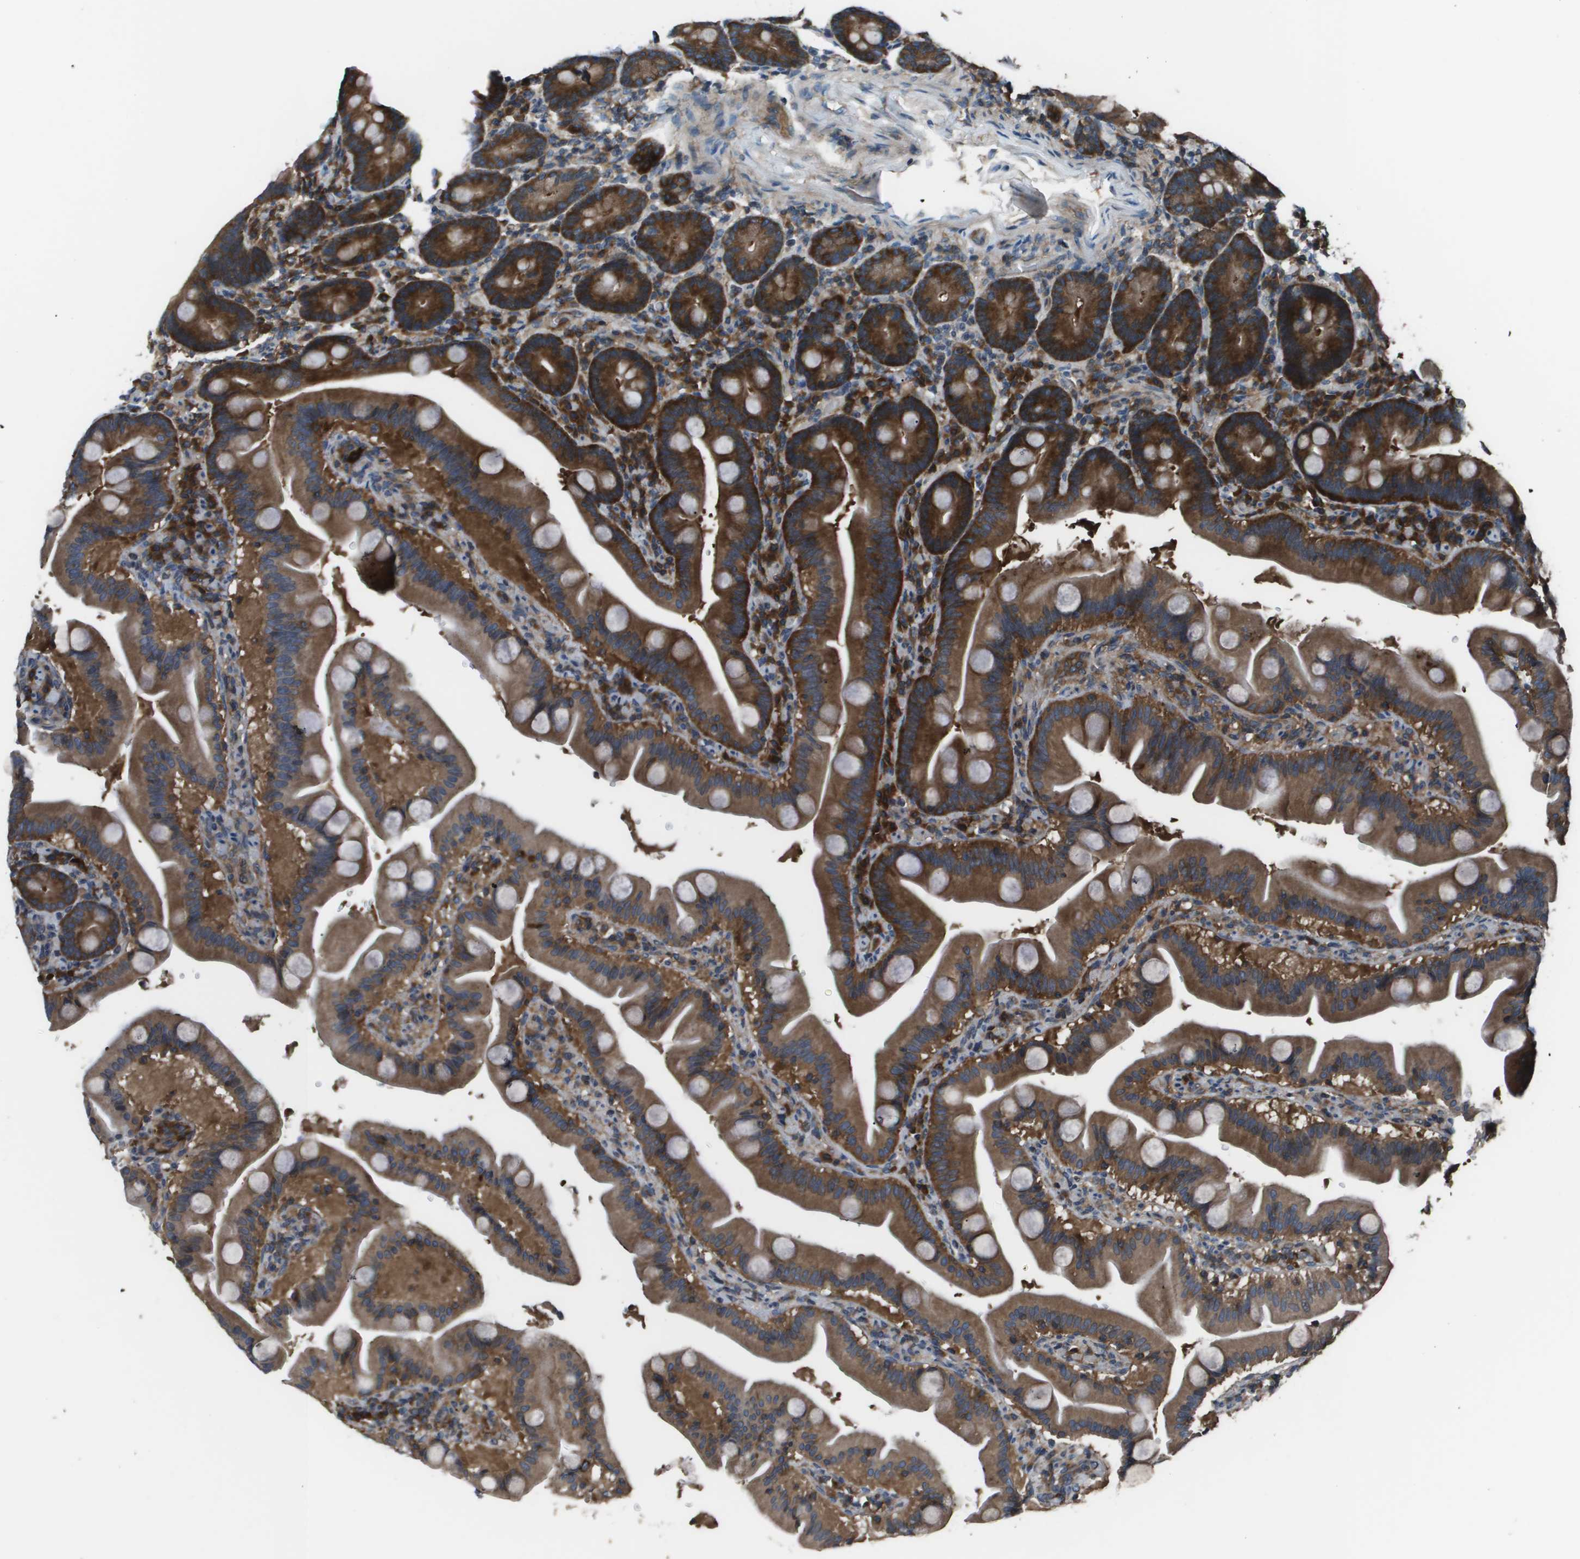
{"staining": {"intensity": "strong", "quantity": ">75%", "location": "cytoplasmic/membranous"}, "tissue": "duodenum", "cell_type": "Glandular cells", "image_type": "normal", "snomed": [{"axis": "morphology", "description": "Normal tissue, NOS"}, {"axis": "topography", "description": "Duodenum"}], "caption": "Duodenum was stained to show a protein in brown. There is high levels of strong cytoplasmic/membranous staining in about >75% of glandular cells.", "gene": "EIF3B", "patient": {"sex": "male", "age": 54}}